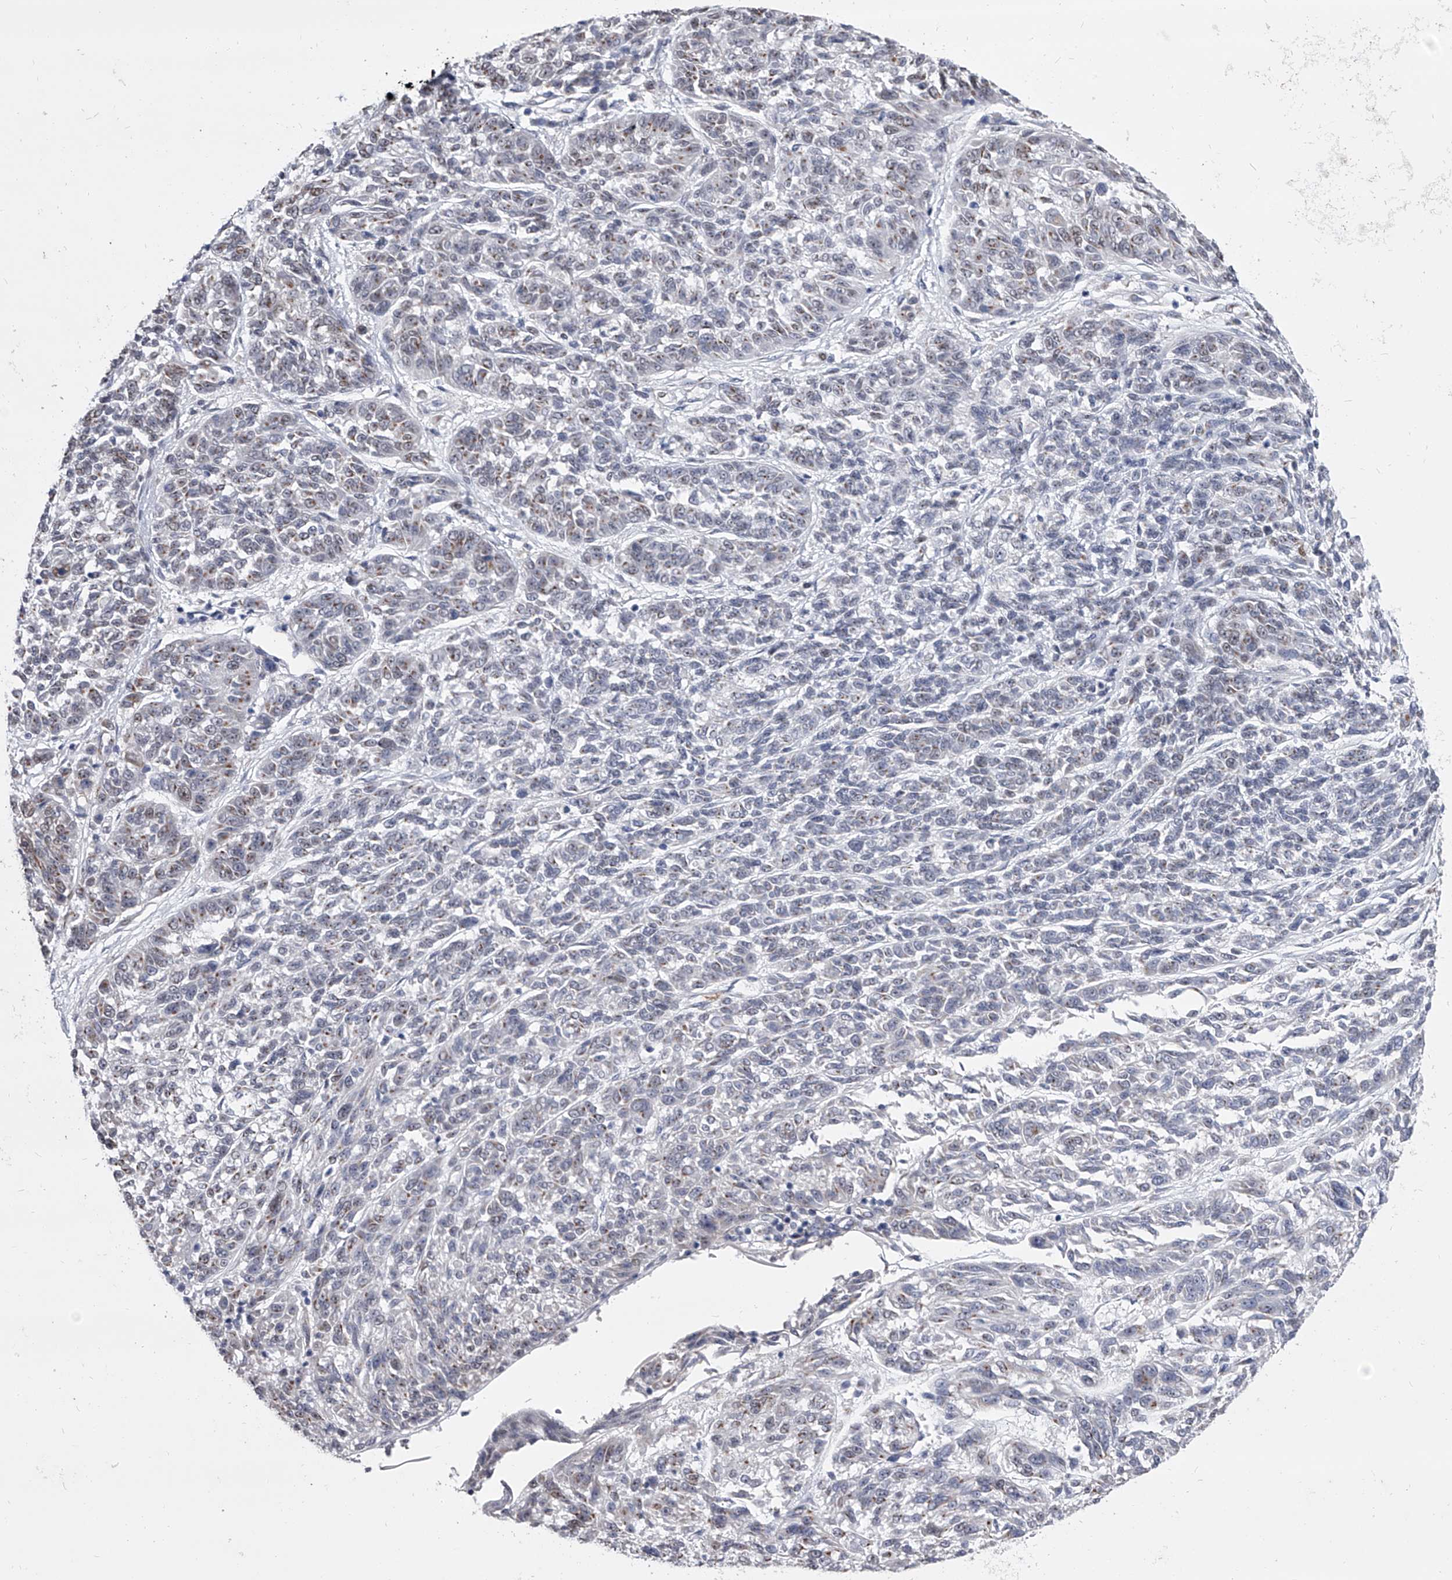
{"staining": {"intensity": "weak", "quantity": "<25%", "location": "cytoplasmic/membranous,nuclear"}, "tissue": "melanoma", "cell_type": "Tumor cells", "image_type": "cancer", "snomed": [{"axis": "morphology", "description": "Malignant melanoma, NOS"}, {"axis": "topography", "description": "Skin"}], "caption": "There is no significant positivity in tumor cells of melanoma.", "gene": "EVA1C", "patient": {"sex": "male", "age": 53}}